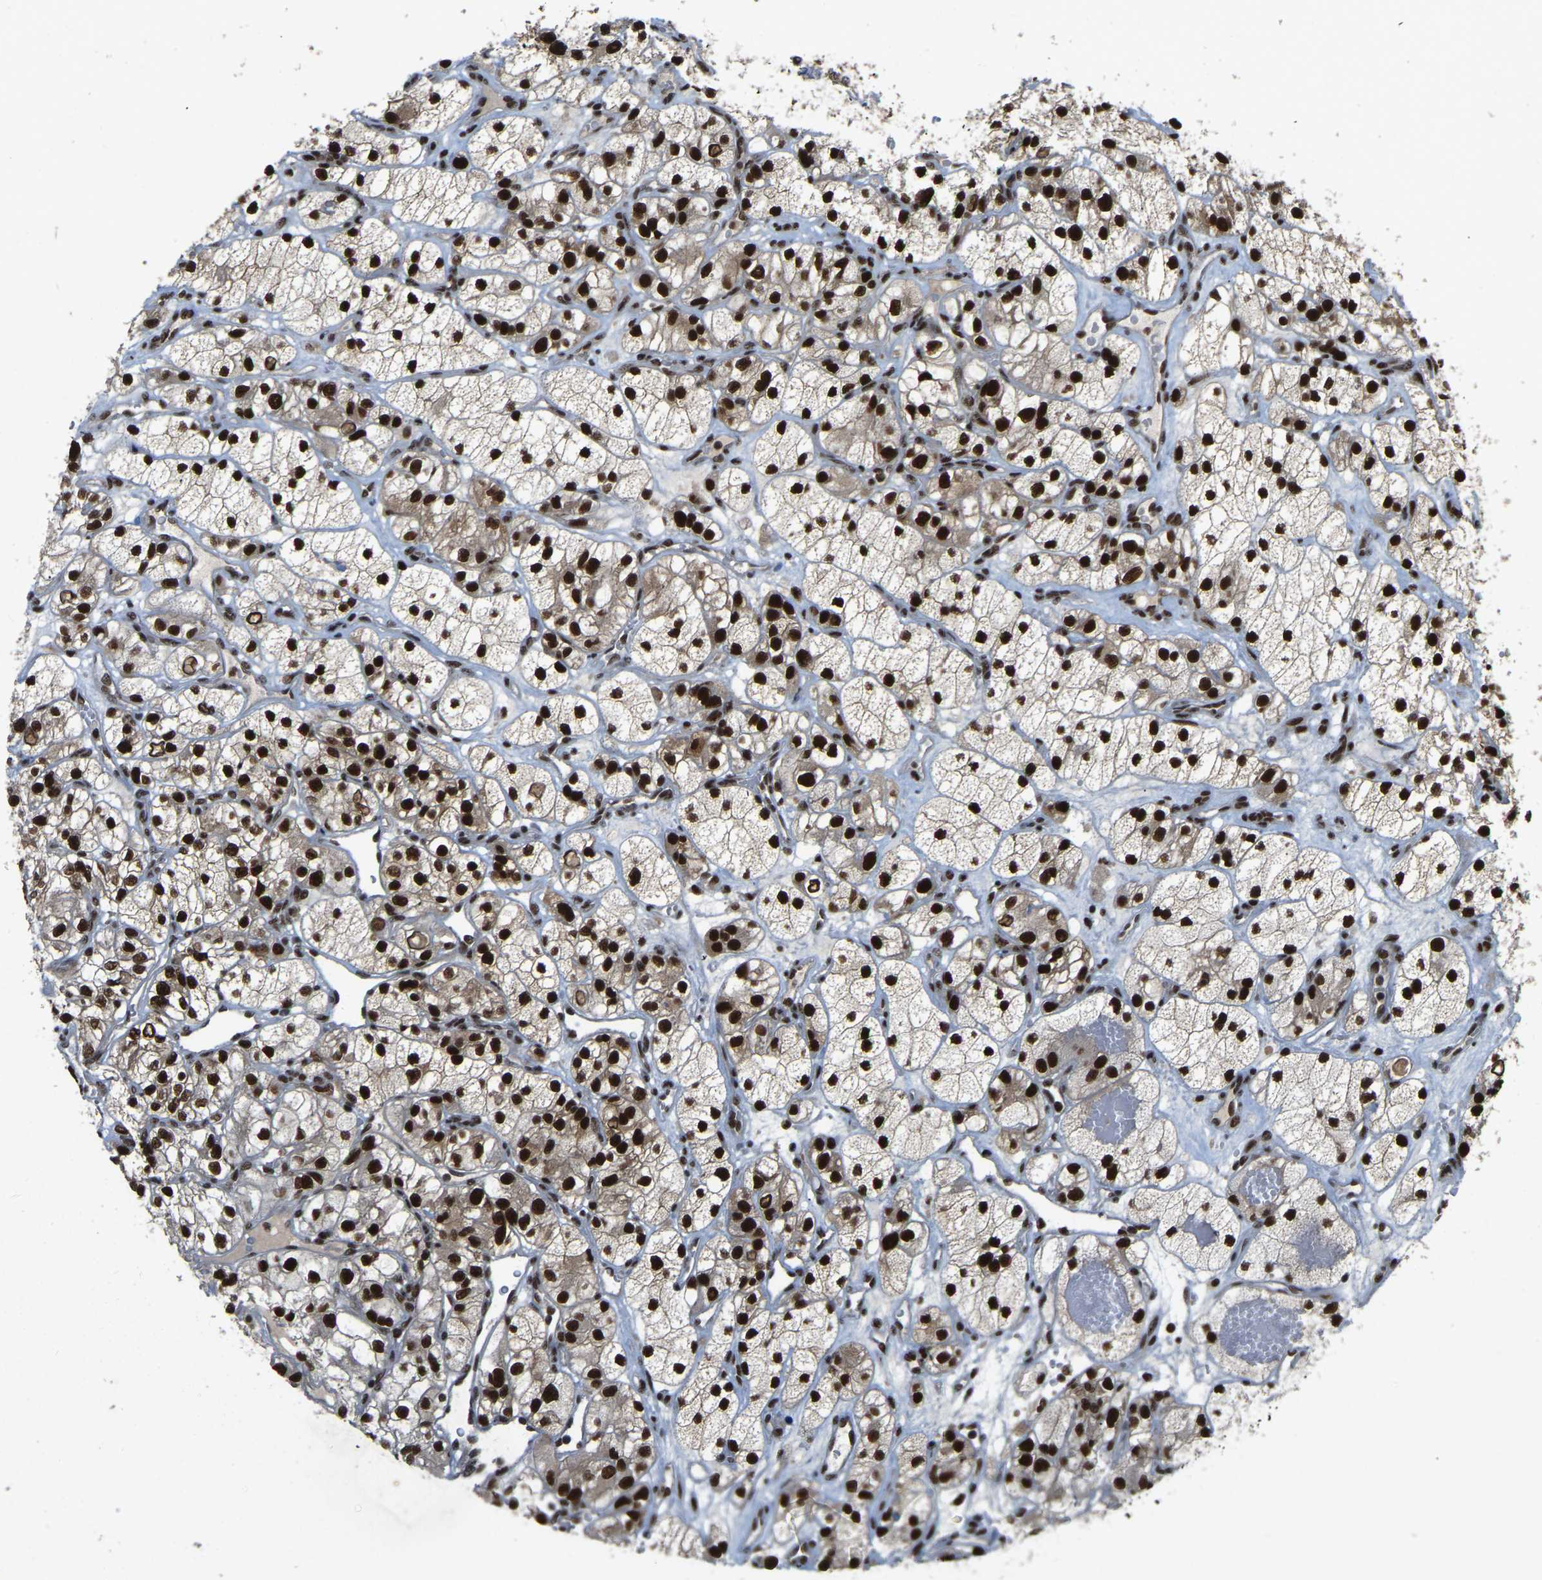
{"staining": {"intensity": "strong", "quantity": ">75%", "location": "nuclear"}, "tissue": "renal cancer", "cell_type": "Tumor cells", "image_type": "cancer", "snomed": [{"axis": "morphology", "description": "Adenocarcinoma, NOS"}, {"axis": "topography", "description": "Kidney"}], "caption": "IHC micrograph of neoplastic tissue: human renal adenocarcinoma stained using IHC reveals high levels of strong protein expression localized specifically in the nuclear of tumor cells, appearing as a nuclear brown color.", "gene": "TBL1XR1", "patient": {"sex": "female", "age": 57}}